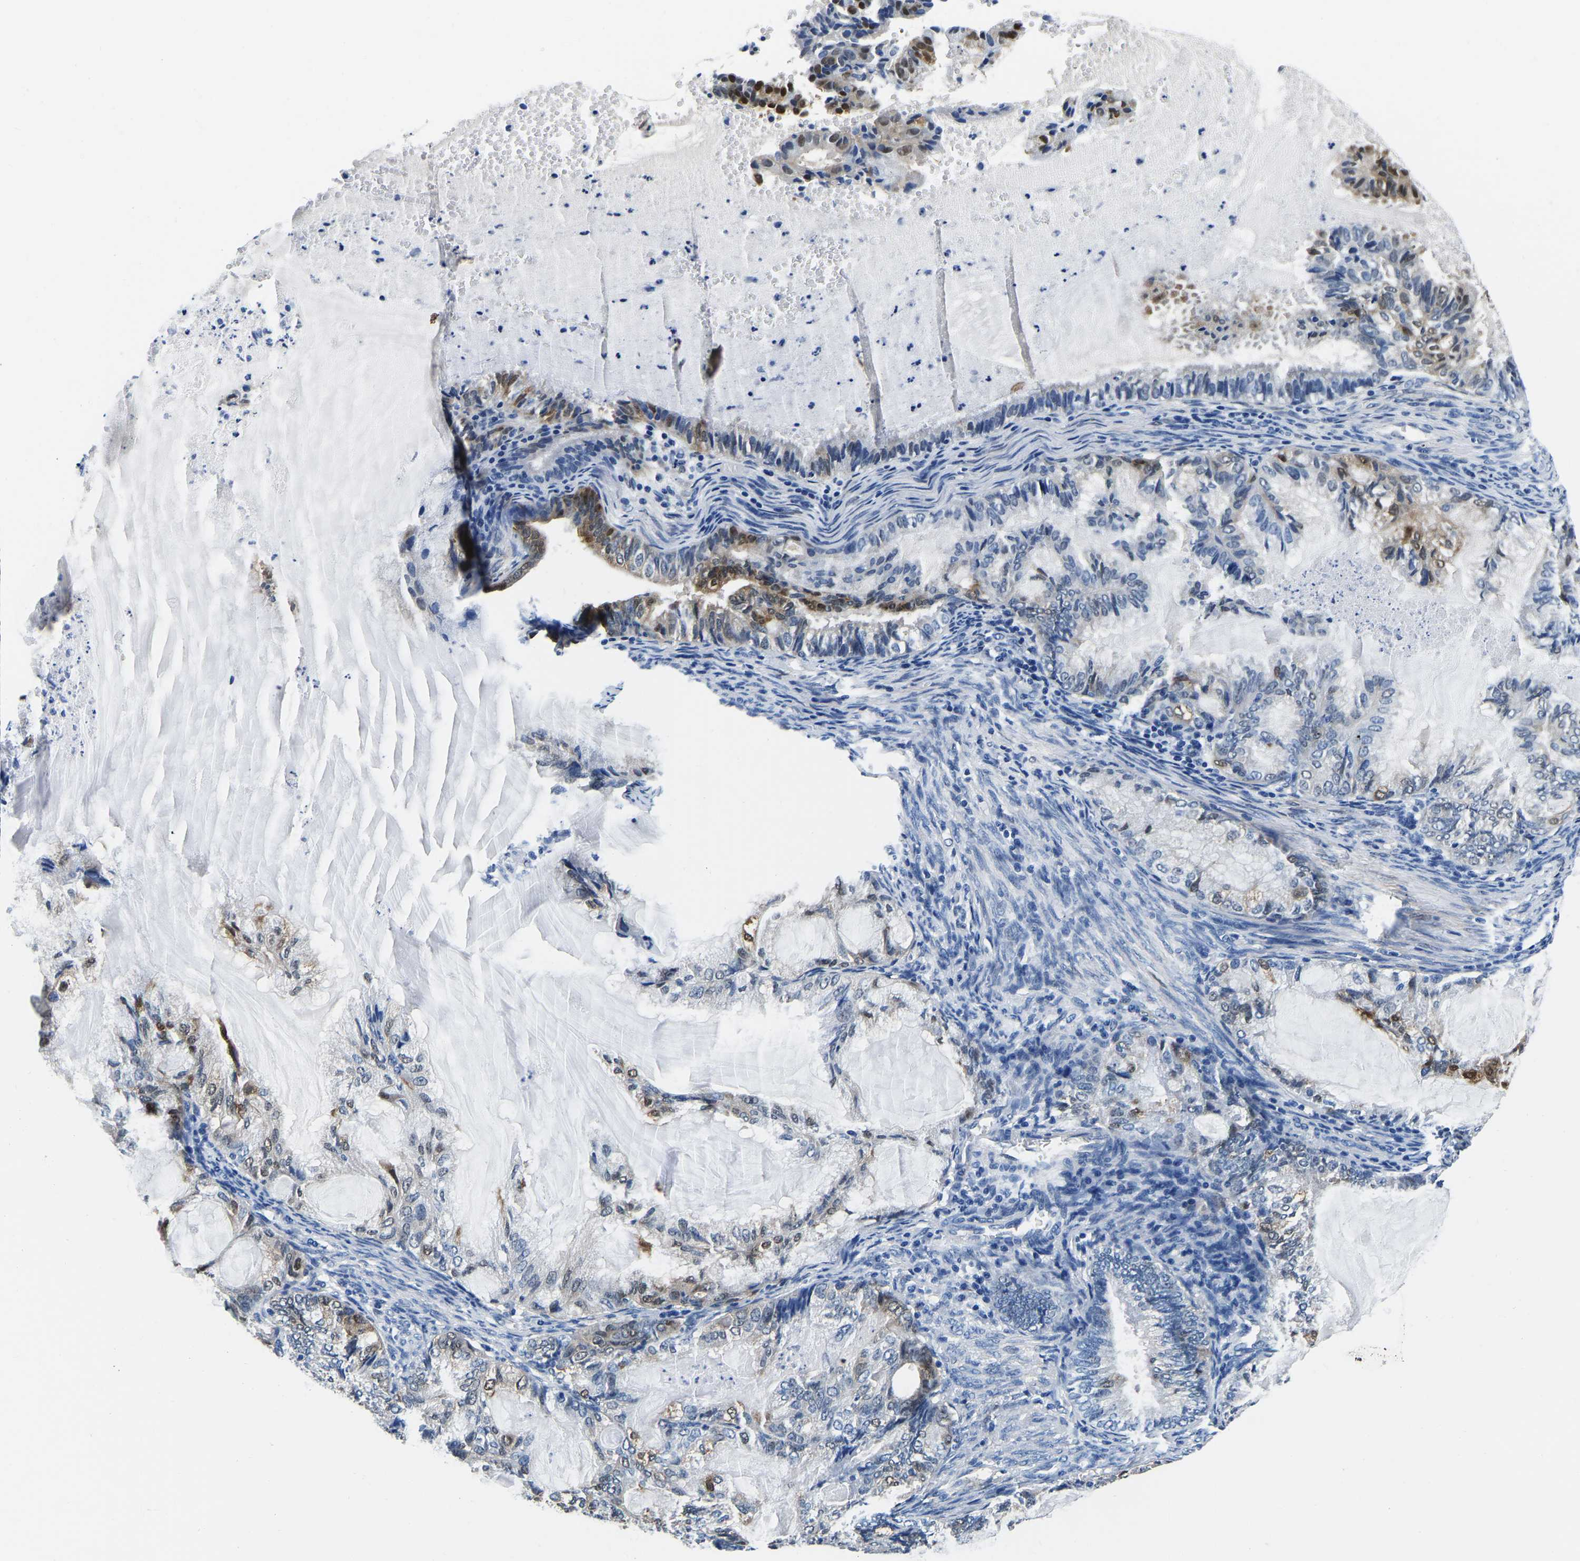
{"staining": {"intensity": "moderate", "quantity": "<25%", "location": "cytoplasmic/membranous,nuclear"}, "tissue": "endometrial cancer", "cell_type": "Tumor cells", "image_type": "cancer", "snomed": [{"axis": "morphology", "description": "Adenocarcinoma, NOS"}, {"axis": "topography", "description": "Endometrium"}], "caption": "This image displays endometrial cancer (adenocarcinoma) stained with immunohistochemistry to label a protein in brown. The cytoplasmic/membranous and nuclear of tumor cells show moderate positivity for the protein. Nuclei are counter-stained blue.", "gene": "S100A13", "patient": {"sex": "female", "age": 86}}